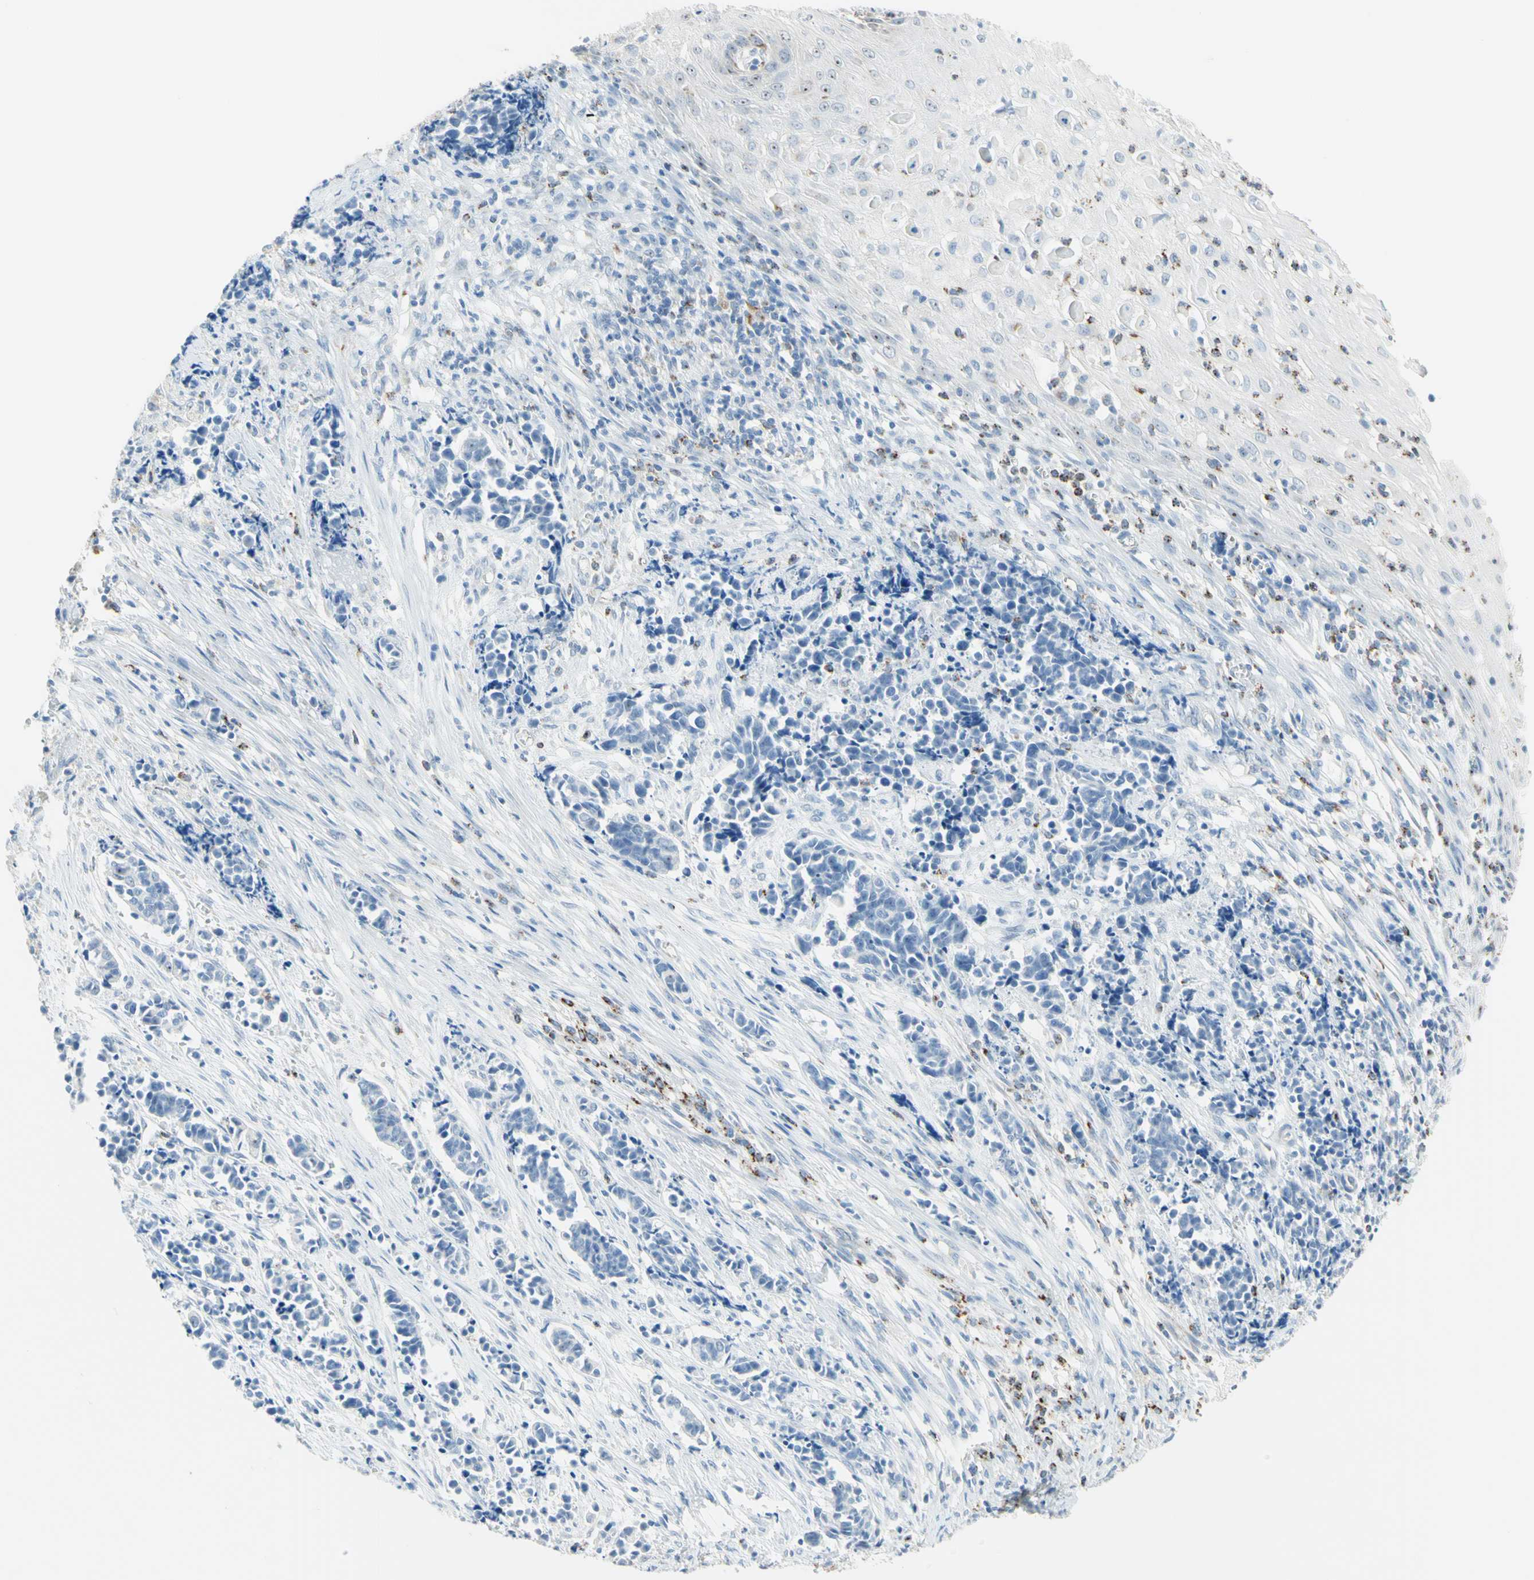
{"staining": {"intensity": "negative", "quantity": "none", "location": "none"}, "tissue": "cervical cancer", "cell_type": "Tumor cells", "image_type": "cancer", "snomed": [{"axis": "morphology", "description": "Normal tissue, NOS"}, {"axis": "morphology", "description": "Squamous cell carcinoma, NOS"}, {"axis": "topography", "description": "Cervix"}], "caption": "A photomicrograph of cervical cancer stained for a protein displays no brown staining in tumor cells. (Immunohistochemistry, brightfield microscopy, high magnification).", "gene": "CYSLTR1", "patient": {"sex": "female", "age": 35}}